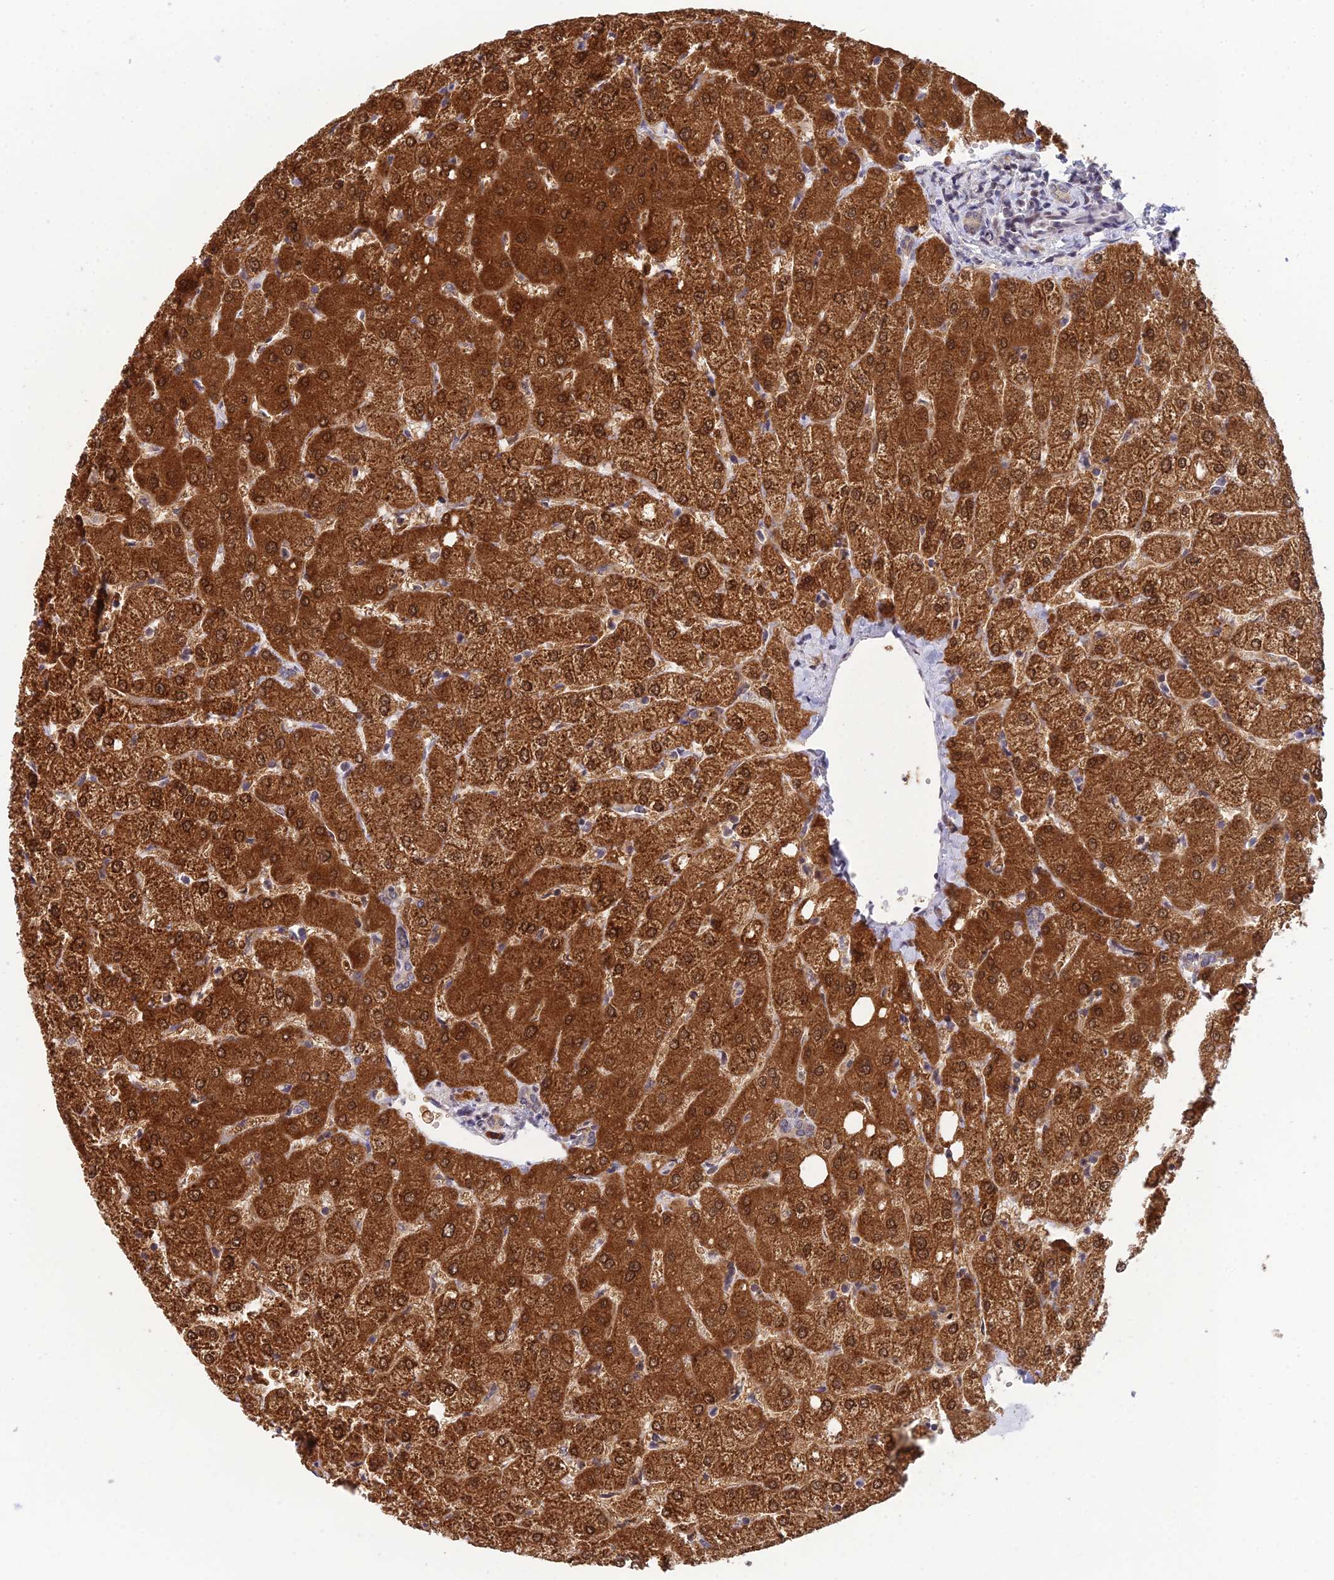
{"staining": {"intensity": "weak", "quantity": "25%-75%", "location": "cytoplasmic/membranous"}, "tissue": "liver", "cell_type": "Cholangiocytes", "image_type": "normal", "snomed": [{"axis": "morphology", "description": "Normal tissue, NOS"}, {"axis": "topography", "description": "Liver"}], "caption": "Immunohistochemistry image of unremarkable liver: liver stained using IHC shows low levels of weak protein expression localized specifically in the cytoplasmic/membranous of cholangiocytes, appearing as a cytoplasmic/membranous brown color.", "gene": "ELOA2", "patient": {"sex": "female", "age": 54}}